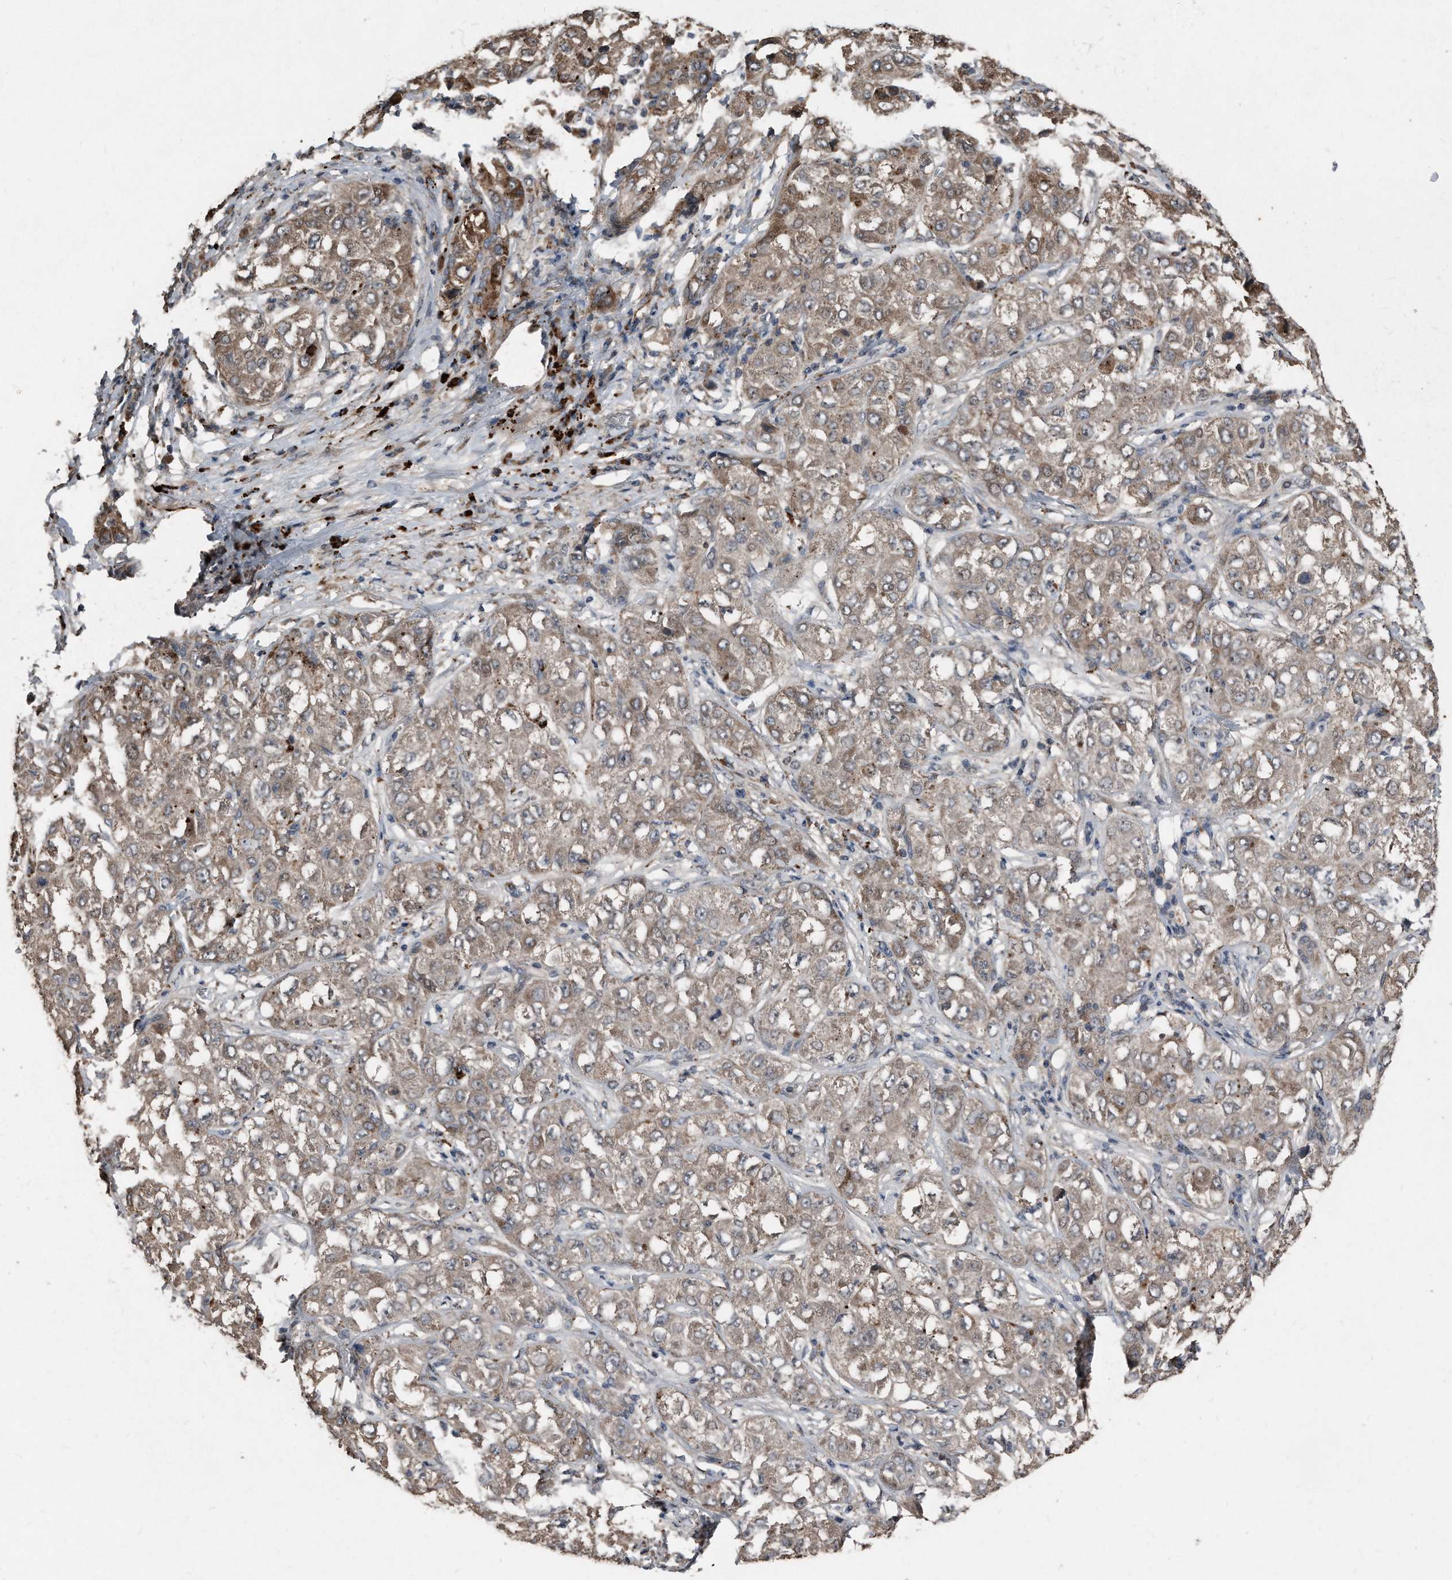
{"staining": {"intensity": "weak", "quantity": "25%-75%", "location": "cytoplasmic/membranous"}, "tissue": "liver cancer", "cell_type": "Tumor cells", "image_type": "cancer", "snomed": [{"axis": "morphology", "description": "Carcinoma, Hepatocellular, NOS"}, {"axis": "topography", "description": "Liver"}], "caption": "Liver hepatocellular carcinoma was stained to show a protein in brown. There is low levels of weak cytoplasmic/membranous expression in about 25%-75% of tumor cells.", "gene": "ANKRD10", "patient": {"sex": "male", "age": 80}}